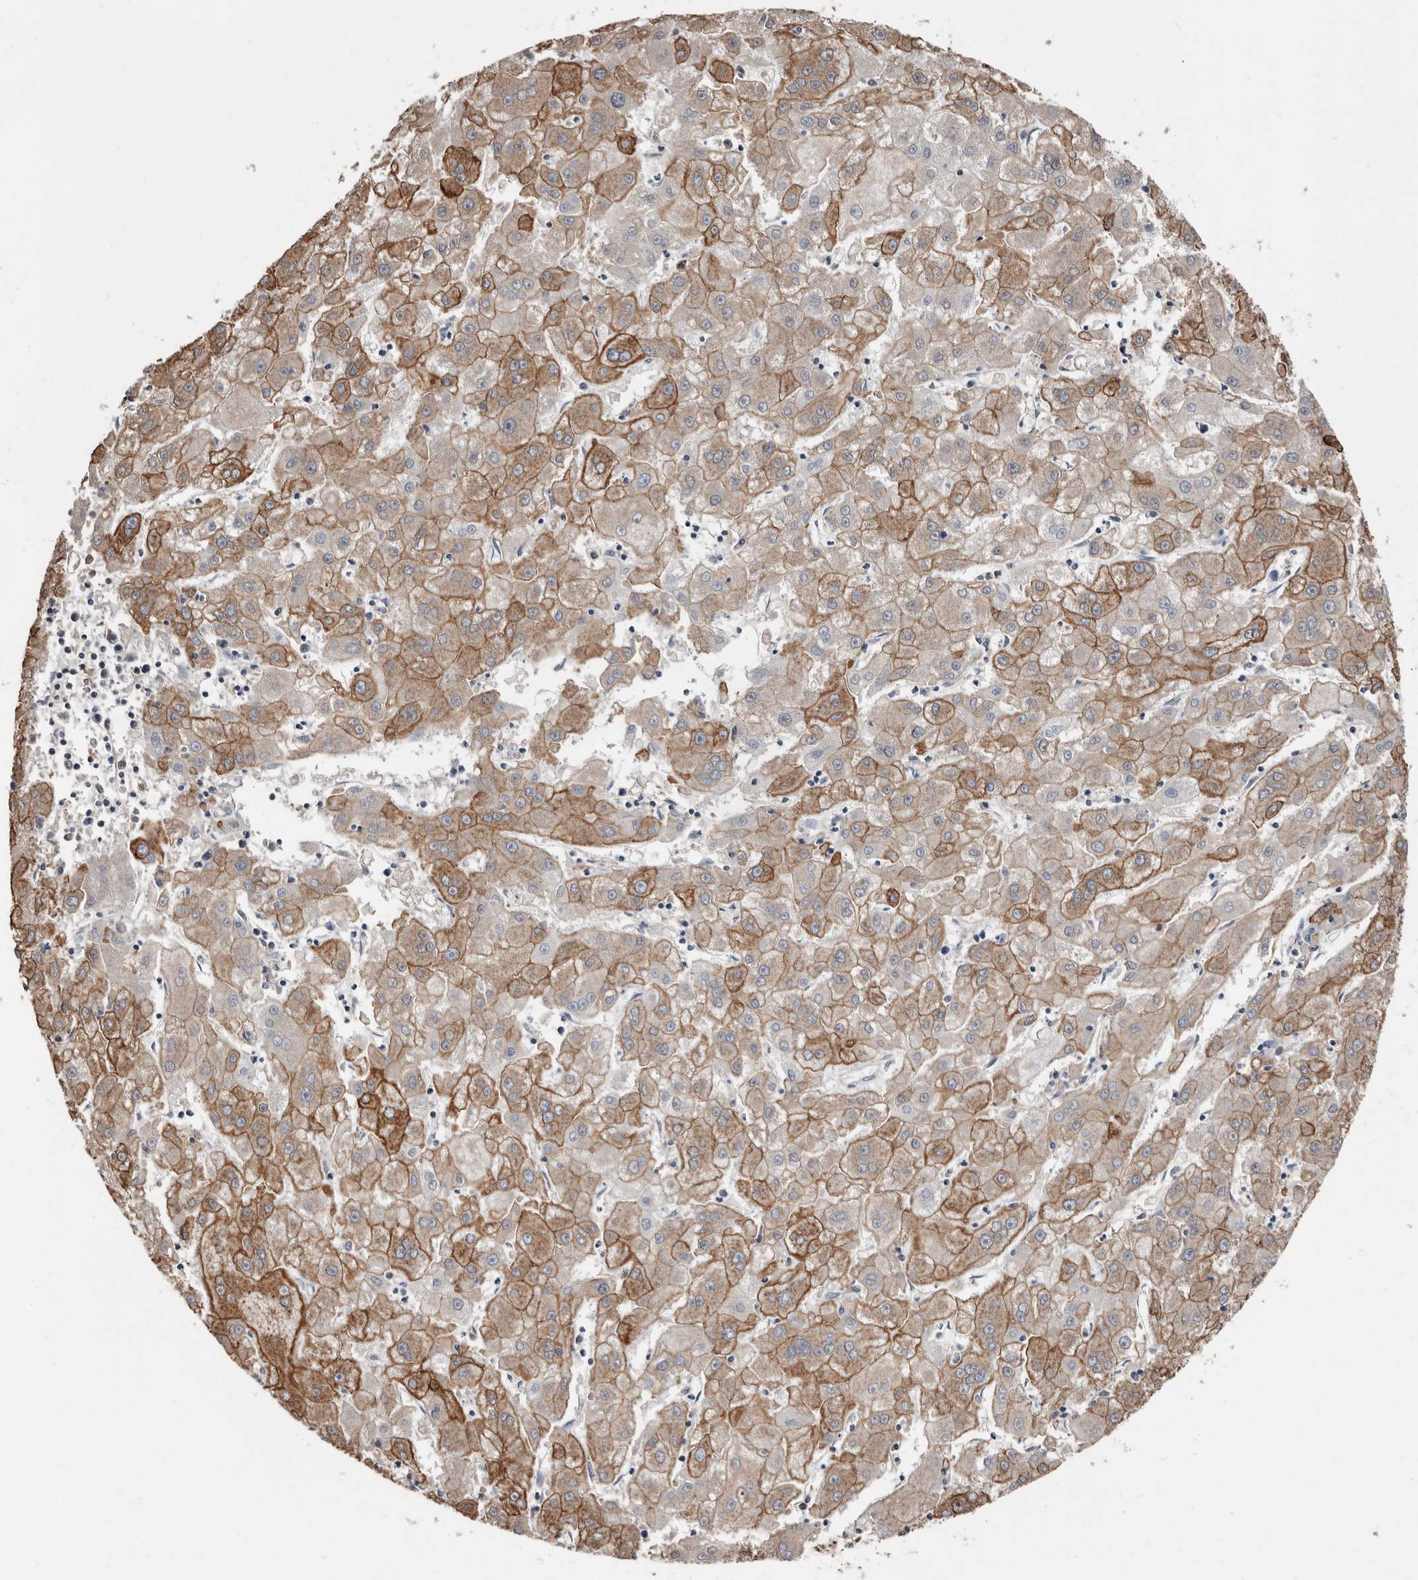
{"staining": {"intensity": "moderate", "quantity": ">75%", "location": "cytoplasmic/membranous"}, "tissue": "liver cancer", "cell_type": "Tumor cells", "image_type": "cancer", "snomed": [{"axis": "morphology", "description": "Carcinoma, Hepatocellular, NOS"}, {"axis": "topography", "description": "Liver"}], "caption": "There is medium levels of moderate cytoplasmic/membranous staining in tumor cells of hepatocellular carcinoma (liver), as demonstrated by immunohistochemical staining (brown color).", "gene": "MRPL18", "patient": {"sex": "male", "age": 72}}